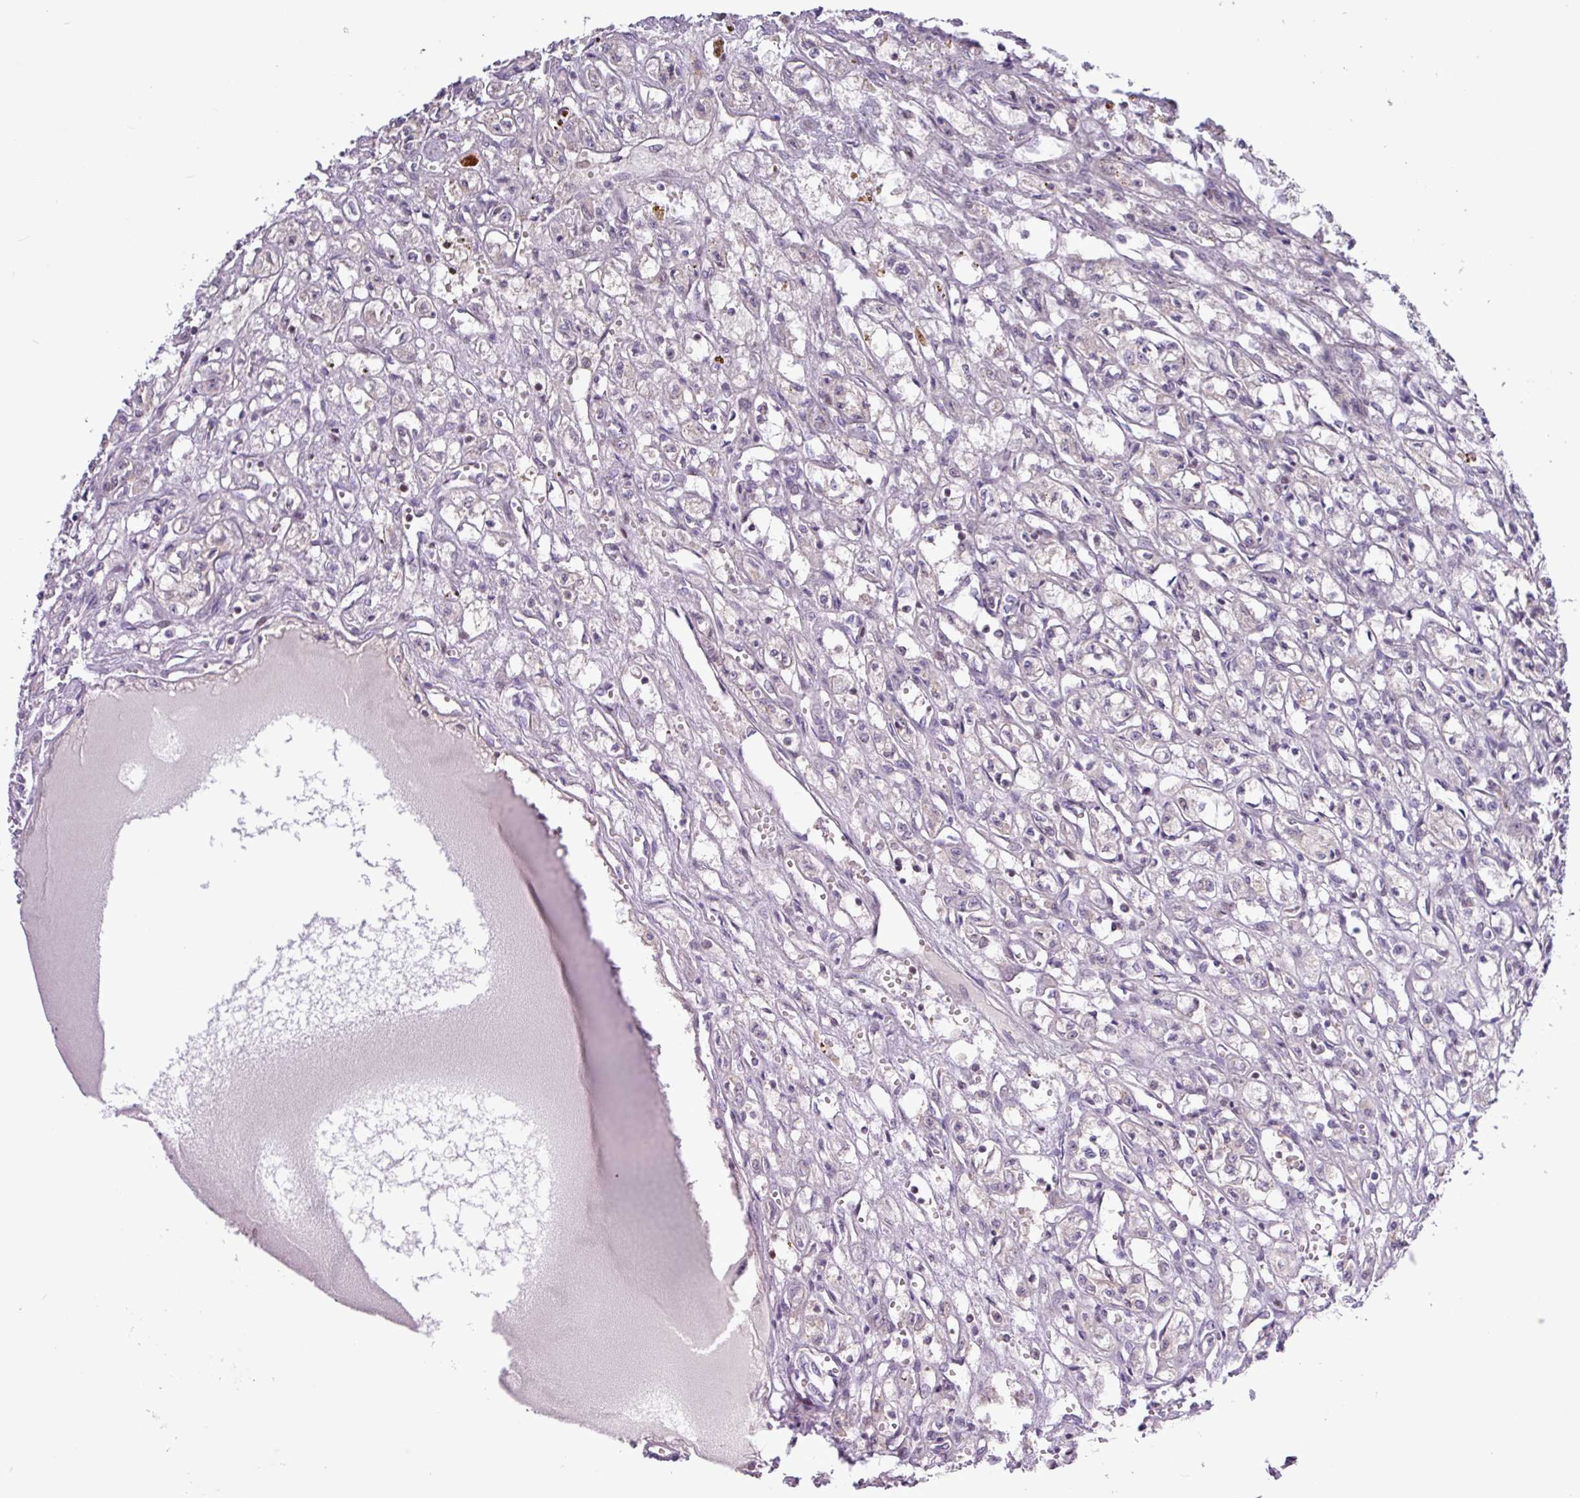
{"staining": {"intensity": "negative", "quantity": "none", "location": "none"}, "tissue": "renal cancer", "cell_type": "Tumor cells", "image_type": "cancer", "snomed": [{"axis": "morphology", "description": "Adenocarcinoma, NOS"}, {"axis": "topography", "description": "Kidney"}], "caption": "Immunohistochemical staining of human renal cancer shows no significant staining in tumor cells. The staining was performed using DAB (3,3'-diaminobenzidine) to visualize the protein expression in brown, while the nuclei were stained in blue with hematoxylin (Magnification: 20x).", "gene": "RTL3", "patient": {"sex": "male", "age": 56}}